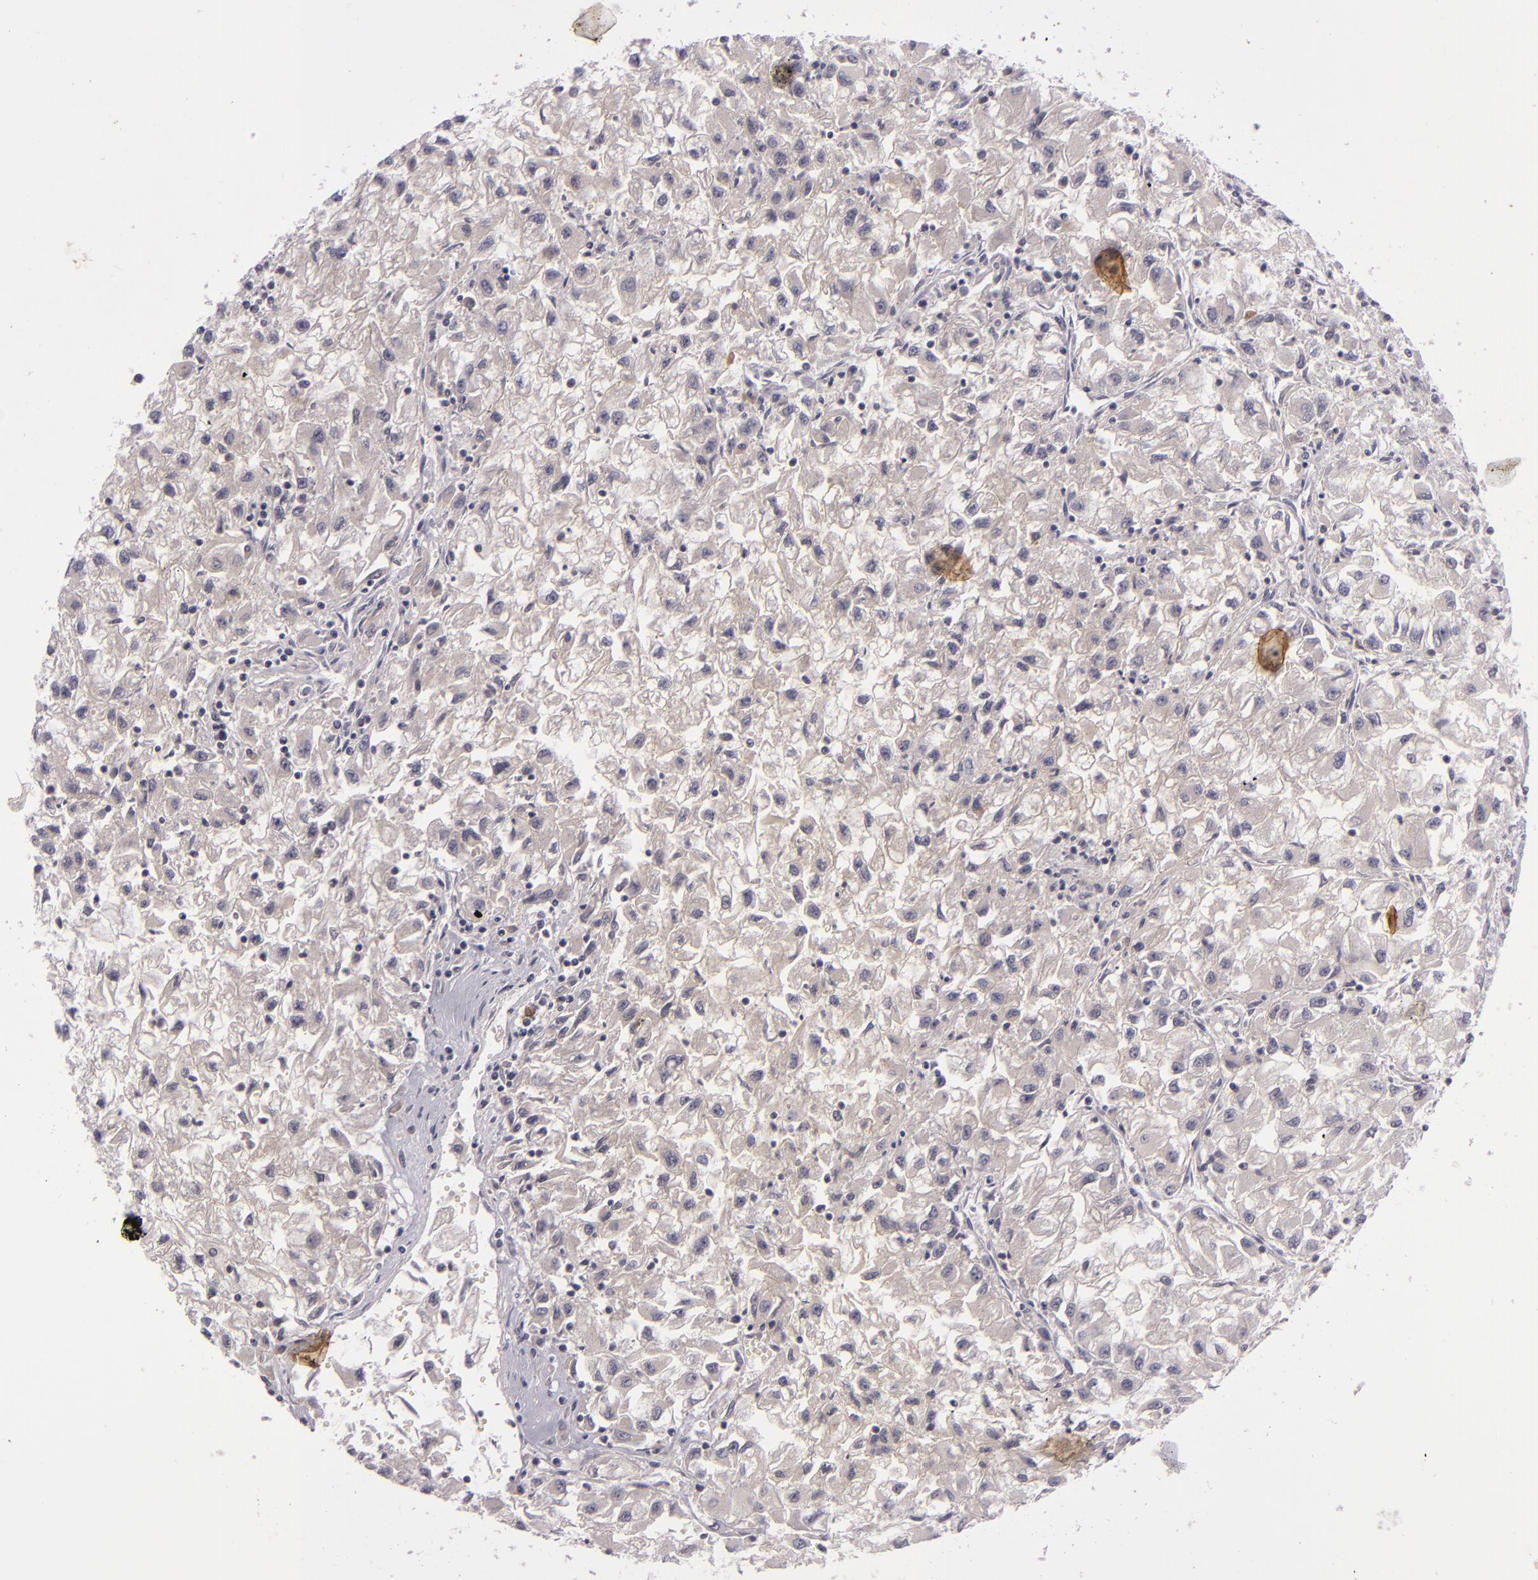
{"staining": {"intensity": "negative", "quantity": "none", "location": "none"}, "tissue": "renal cancer", "cell_type": "Tumor cells", "image_type": "cancer", "snomed": [{"axis": "morphology", "description": "Adenocarcinoma, NOS"}, {"axis": "topography", "description": "Kidney"}], "caption": "Protein analysis of renal cancer demonstrates no significant staining in tumor cells.", "gene": "CASP8", "patient": {"sex": "male", "age": 59}}